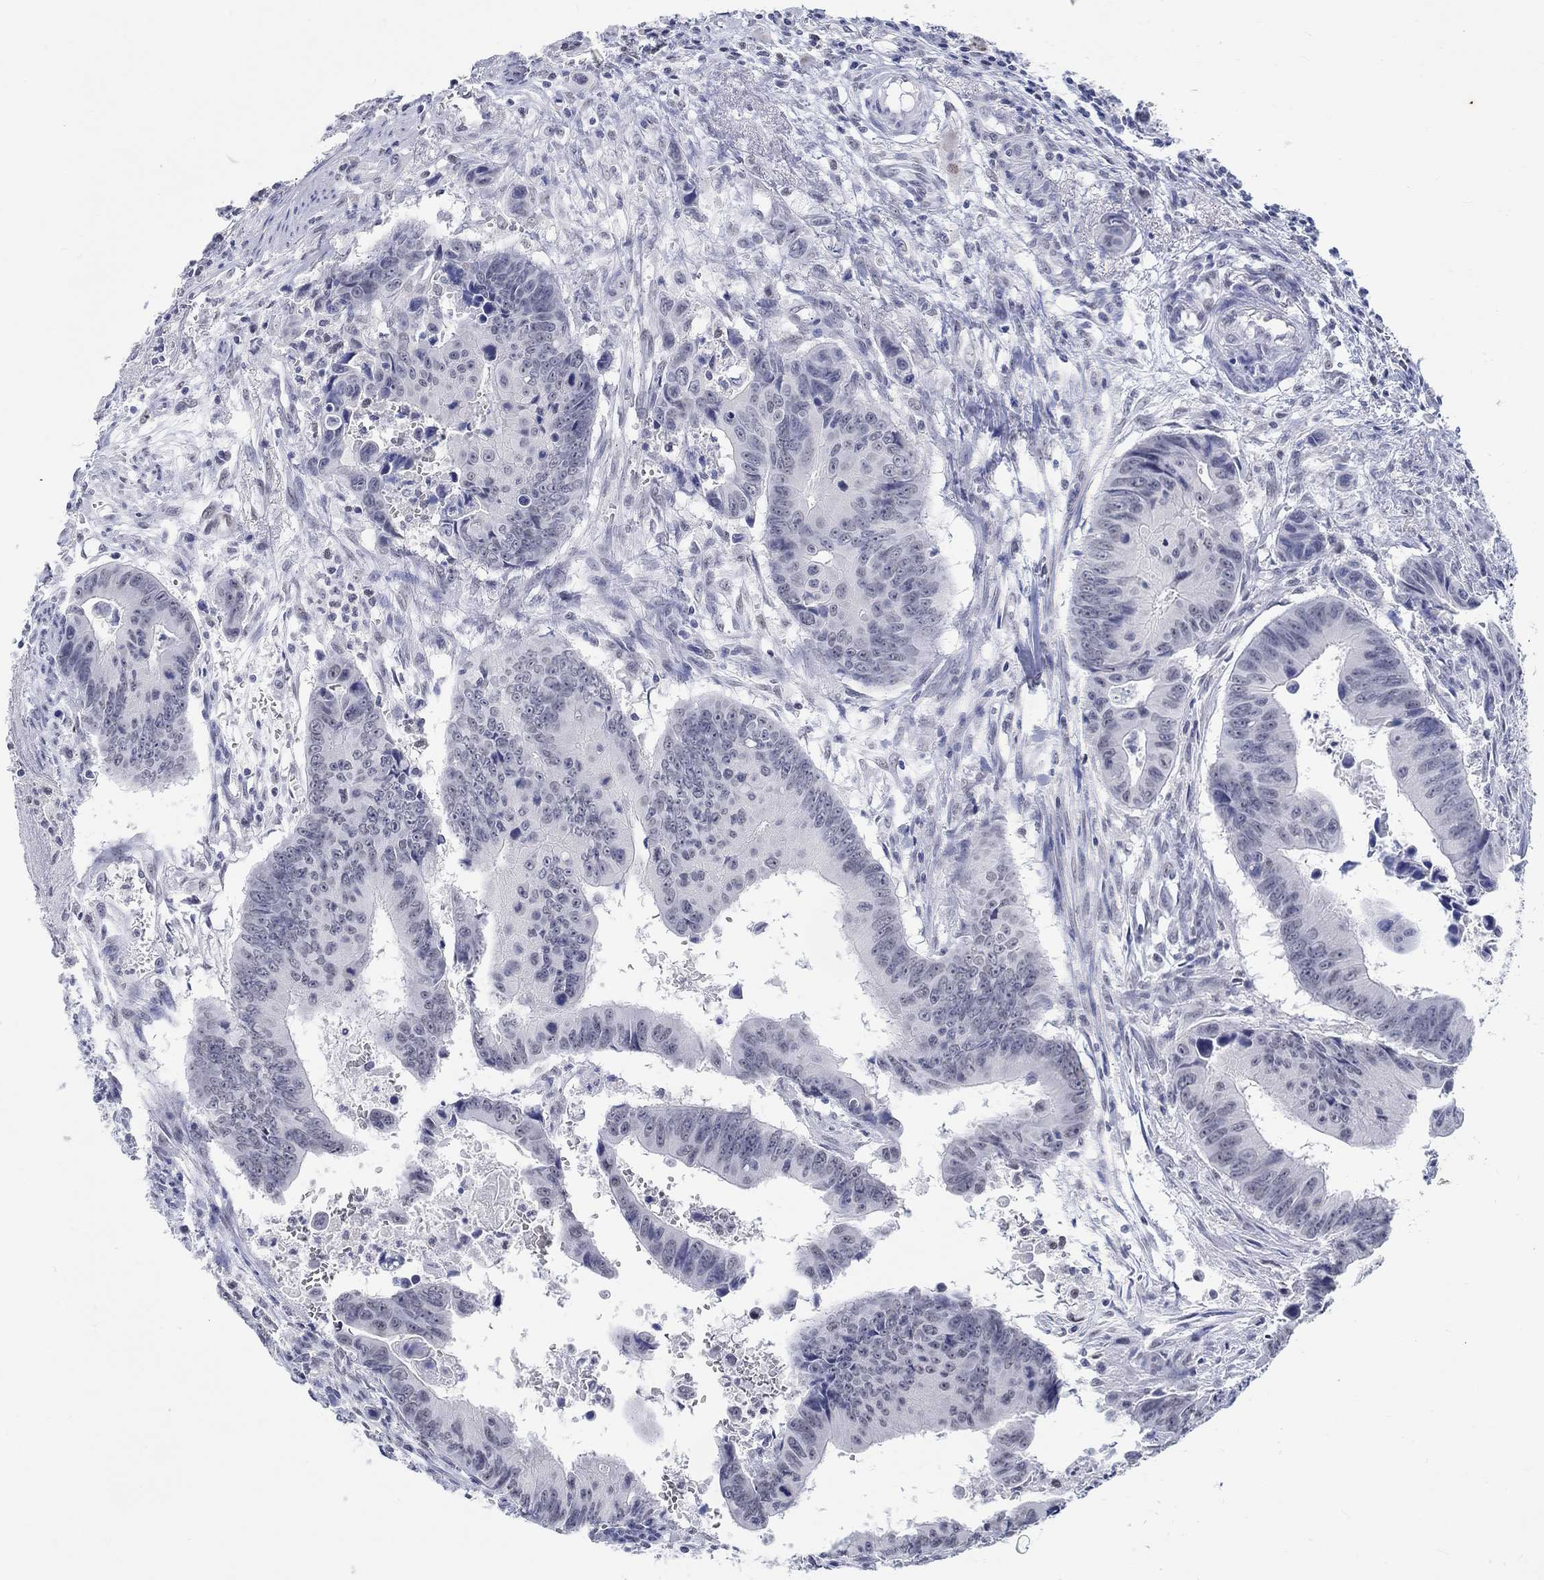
{"staining": {"intensity": "negative", "quantity": "none", "location": "none"}, "tissue": "colorectal cancer", "cell_type": "Tumor cells", "image_type": "cancer", "snomed": [{"axis": "morphology", "description": "Adenocarcinoma, NOS"}, {"axis": "topography", "description": "Colon"}], "caption": "Adenocarcinoma (colorectal) was stained to show a protein in brown. There is no significant positivity in tumor cells.", "gene": "ANKS1B", "patient": {"sex": "female", "age": 87}}